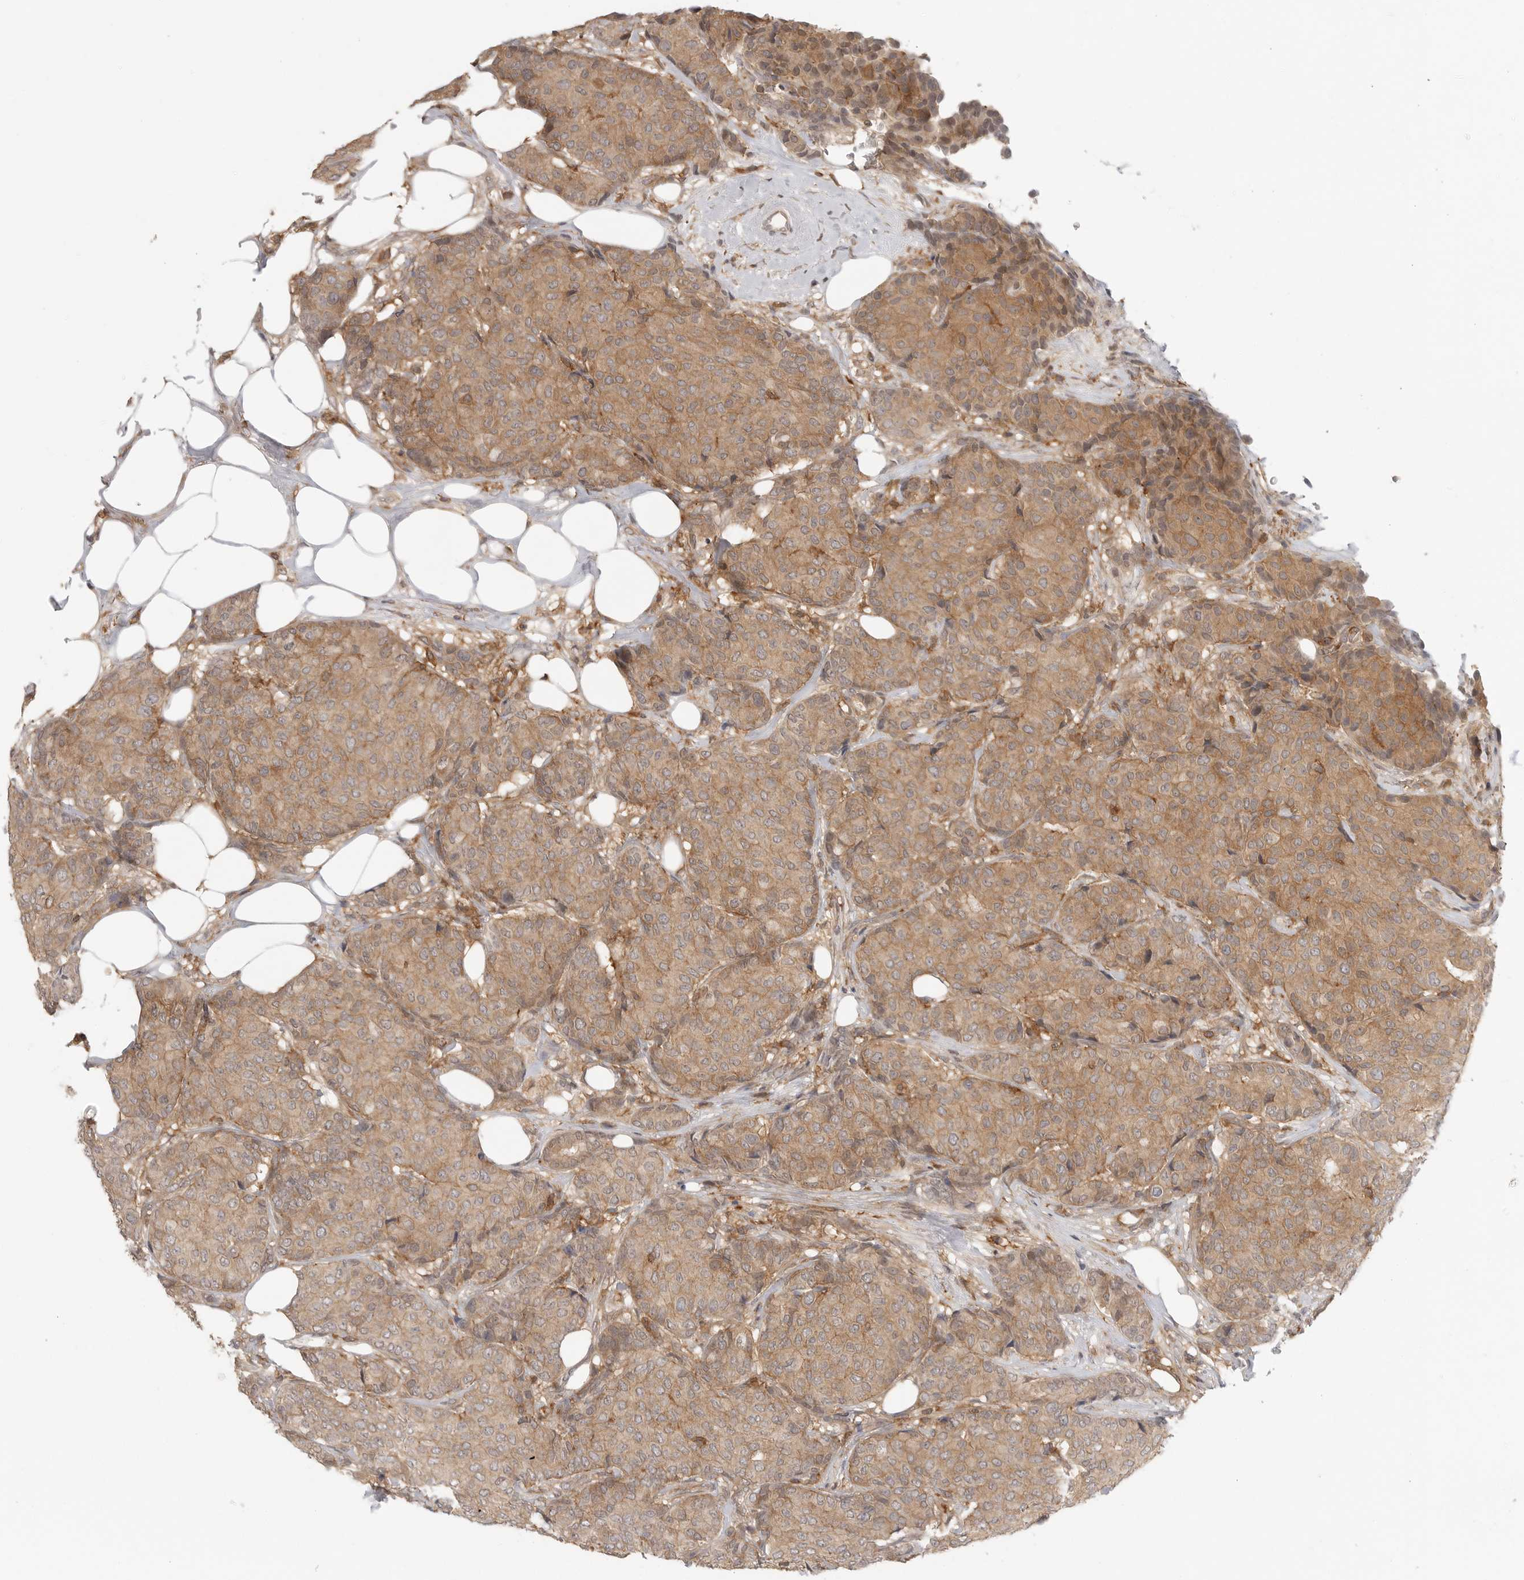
{"staining": {"intensity": "moderate", "quantity": ">75%", "location": "cytoplasmic/membranous"}, "tissue": "breast cancer", "cell_type": "Tumor cells", "image_type": "cancer", "snomed": [{"axis": "morphology", "description": "Duct carcinoma"}, {"axis": "topography", "description": "Breast"}], "caption": "Breast cancer (infiltrating ductal carcinoma) stained with DAB (3,3'-diaminobenzidine) immunohistochemistry displays medium levels of moderate cytoplasmic/membranous staining in approximately >75% of tumor cells.", "gene": "DBNL", "patient": {"sex": "female", "age": 75}}